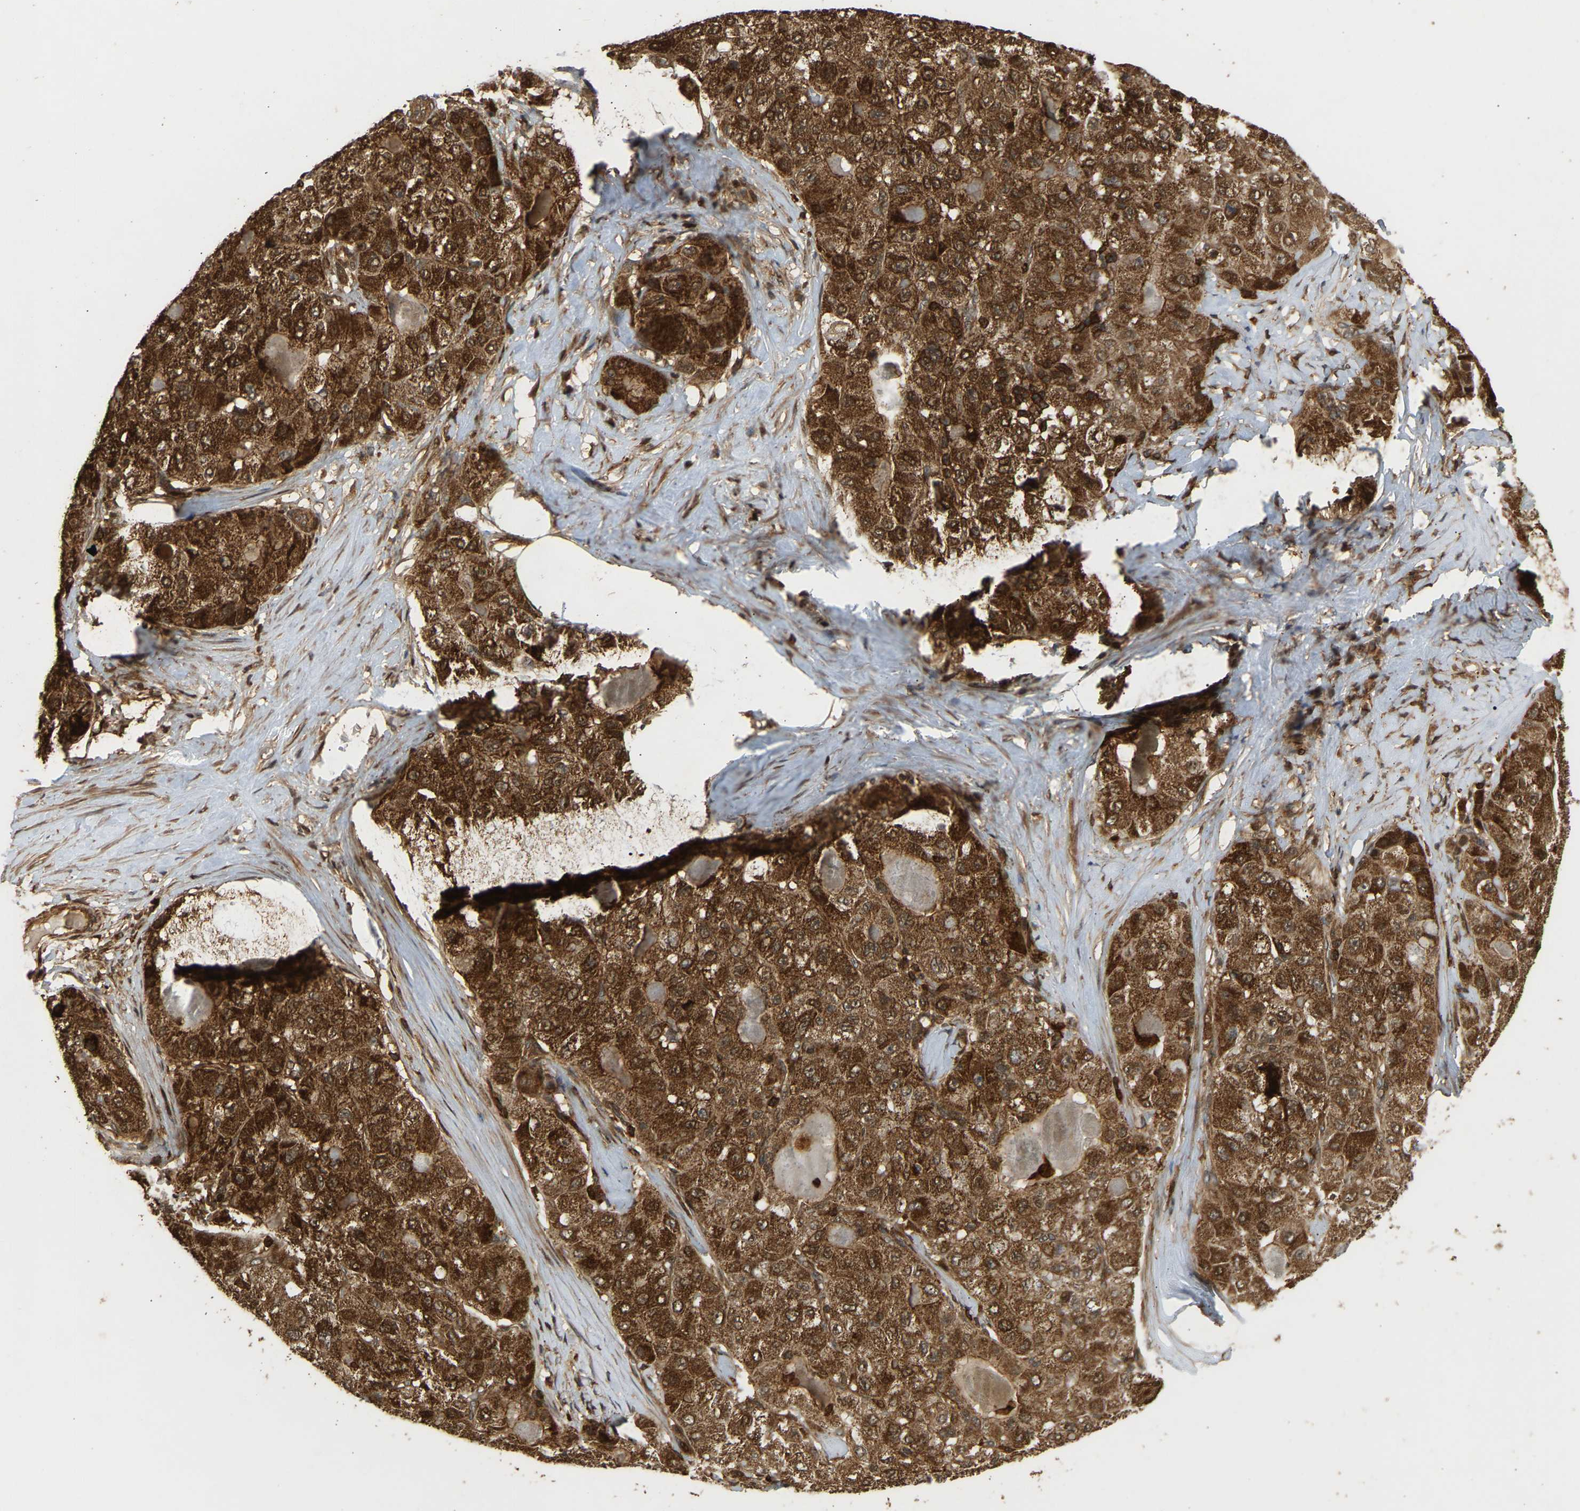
{"staining": {"intensity": "strong", "quantity": ">75%", "location": "cytoplasmic/membranous,nuclear"}, "tissue": "liver cancer", "cell_type": "Tumor cells", "image_type": "cancer", "snomed": [{"axis": "morphology", "description": "Carcinoma, Hepatocellular, NOS"}, {"axis": "topography", "description": "Liver"}], "caption": "Protein expression analysis of human hepatocellular carcinoma (liver) reveals strong cytoplasmic/membranous and nuclear expression in approximately >75% of tumor cells.", "gene": "GOPC", "patient": {"sex": "male", "age": 80}}